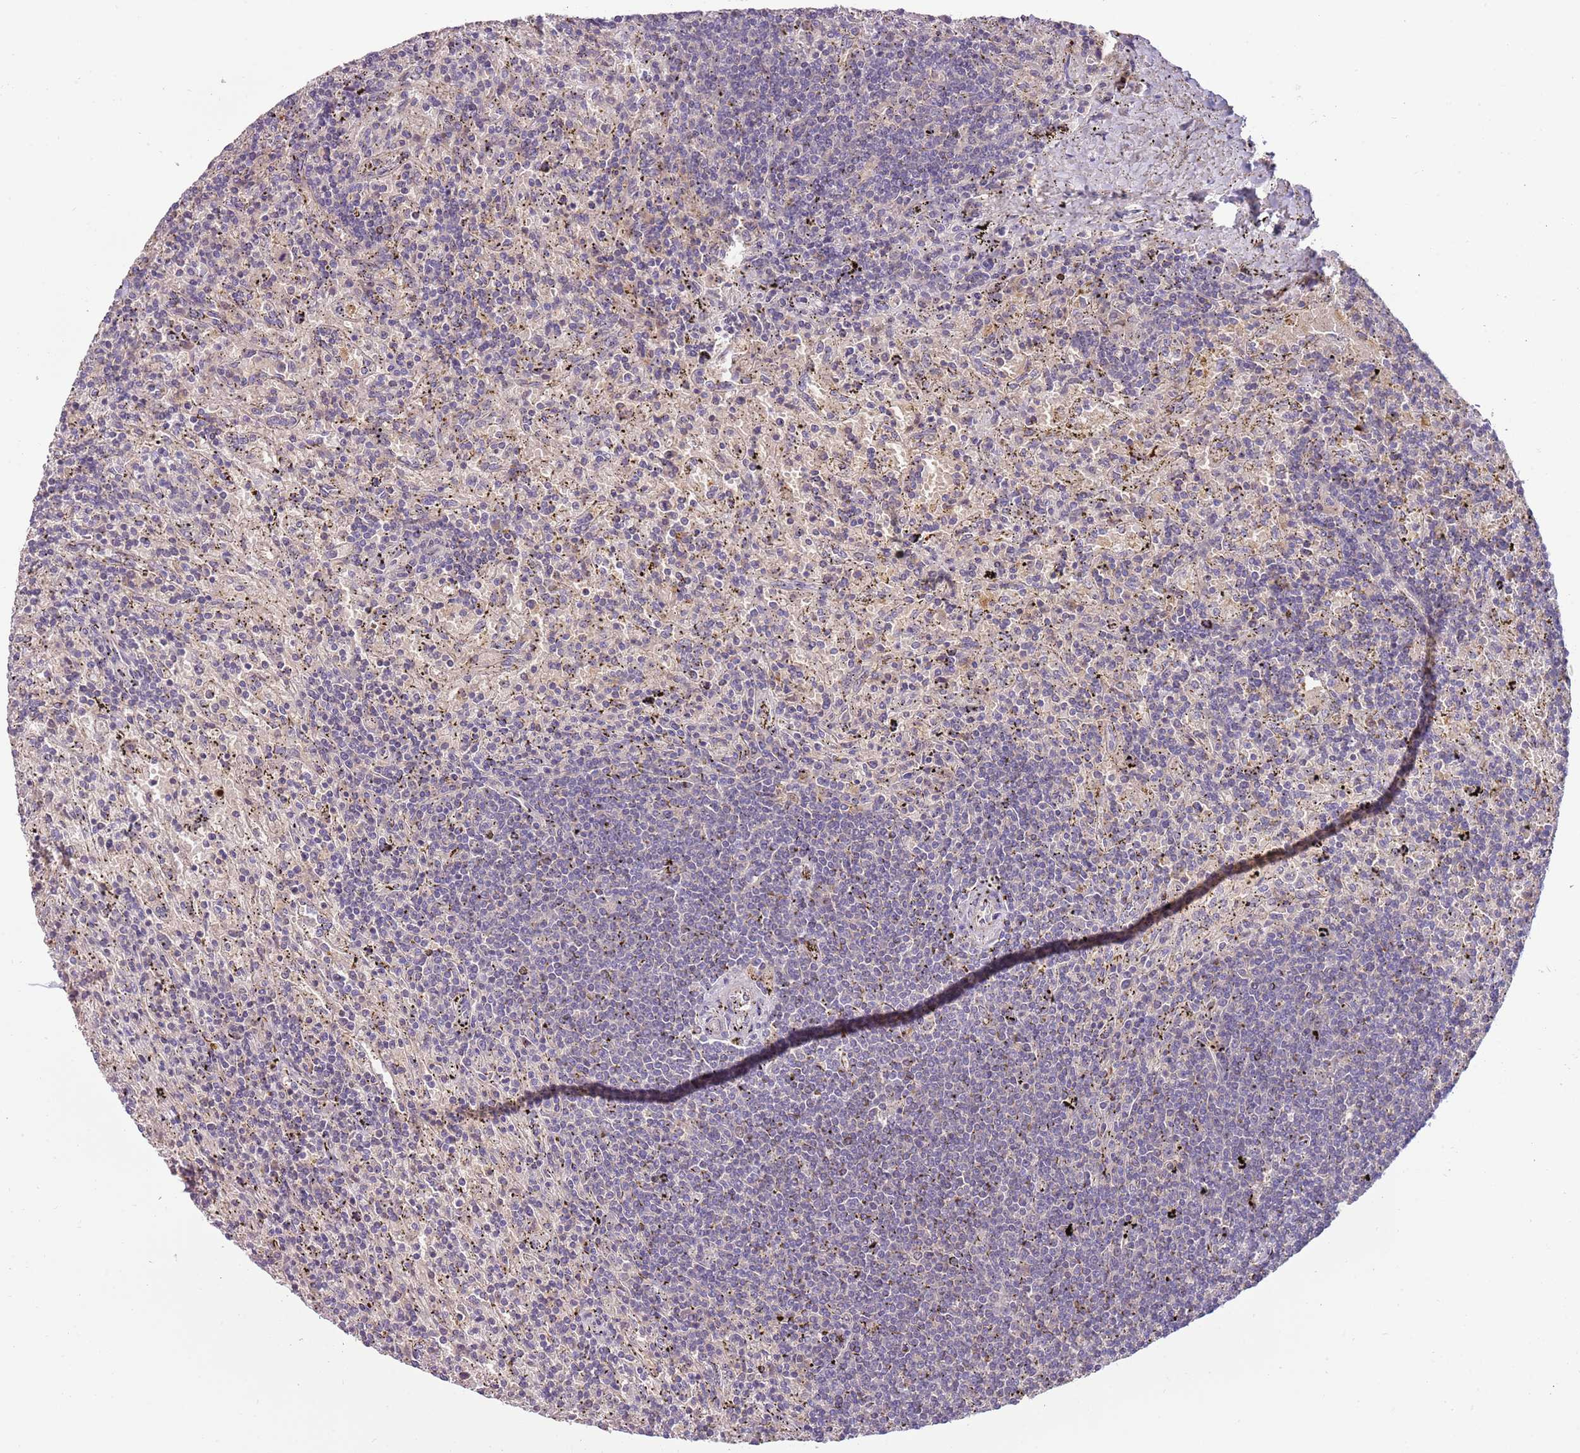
{"staining": {"intensity": "negative", "quantity": "none", "location": "none"}, "tissue": "lymphoma", "cell_type": "Tumor cells", "image_type": "cancer", "snomed": [{"axis": "morphology", "description": "Malignant lymphoma, non-Hodgkin's type, Low grade"}, {"axis": "topography", "description": "Spleen"}], "caption": "Immunohistochemical staining of lymphoma exhibits no significant expression in tumor cells.", "gene": "ARHGAP5", "patient": {"sex": "male", "age": 76}}